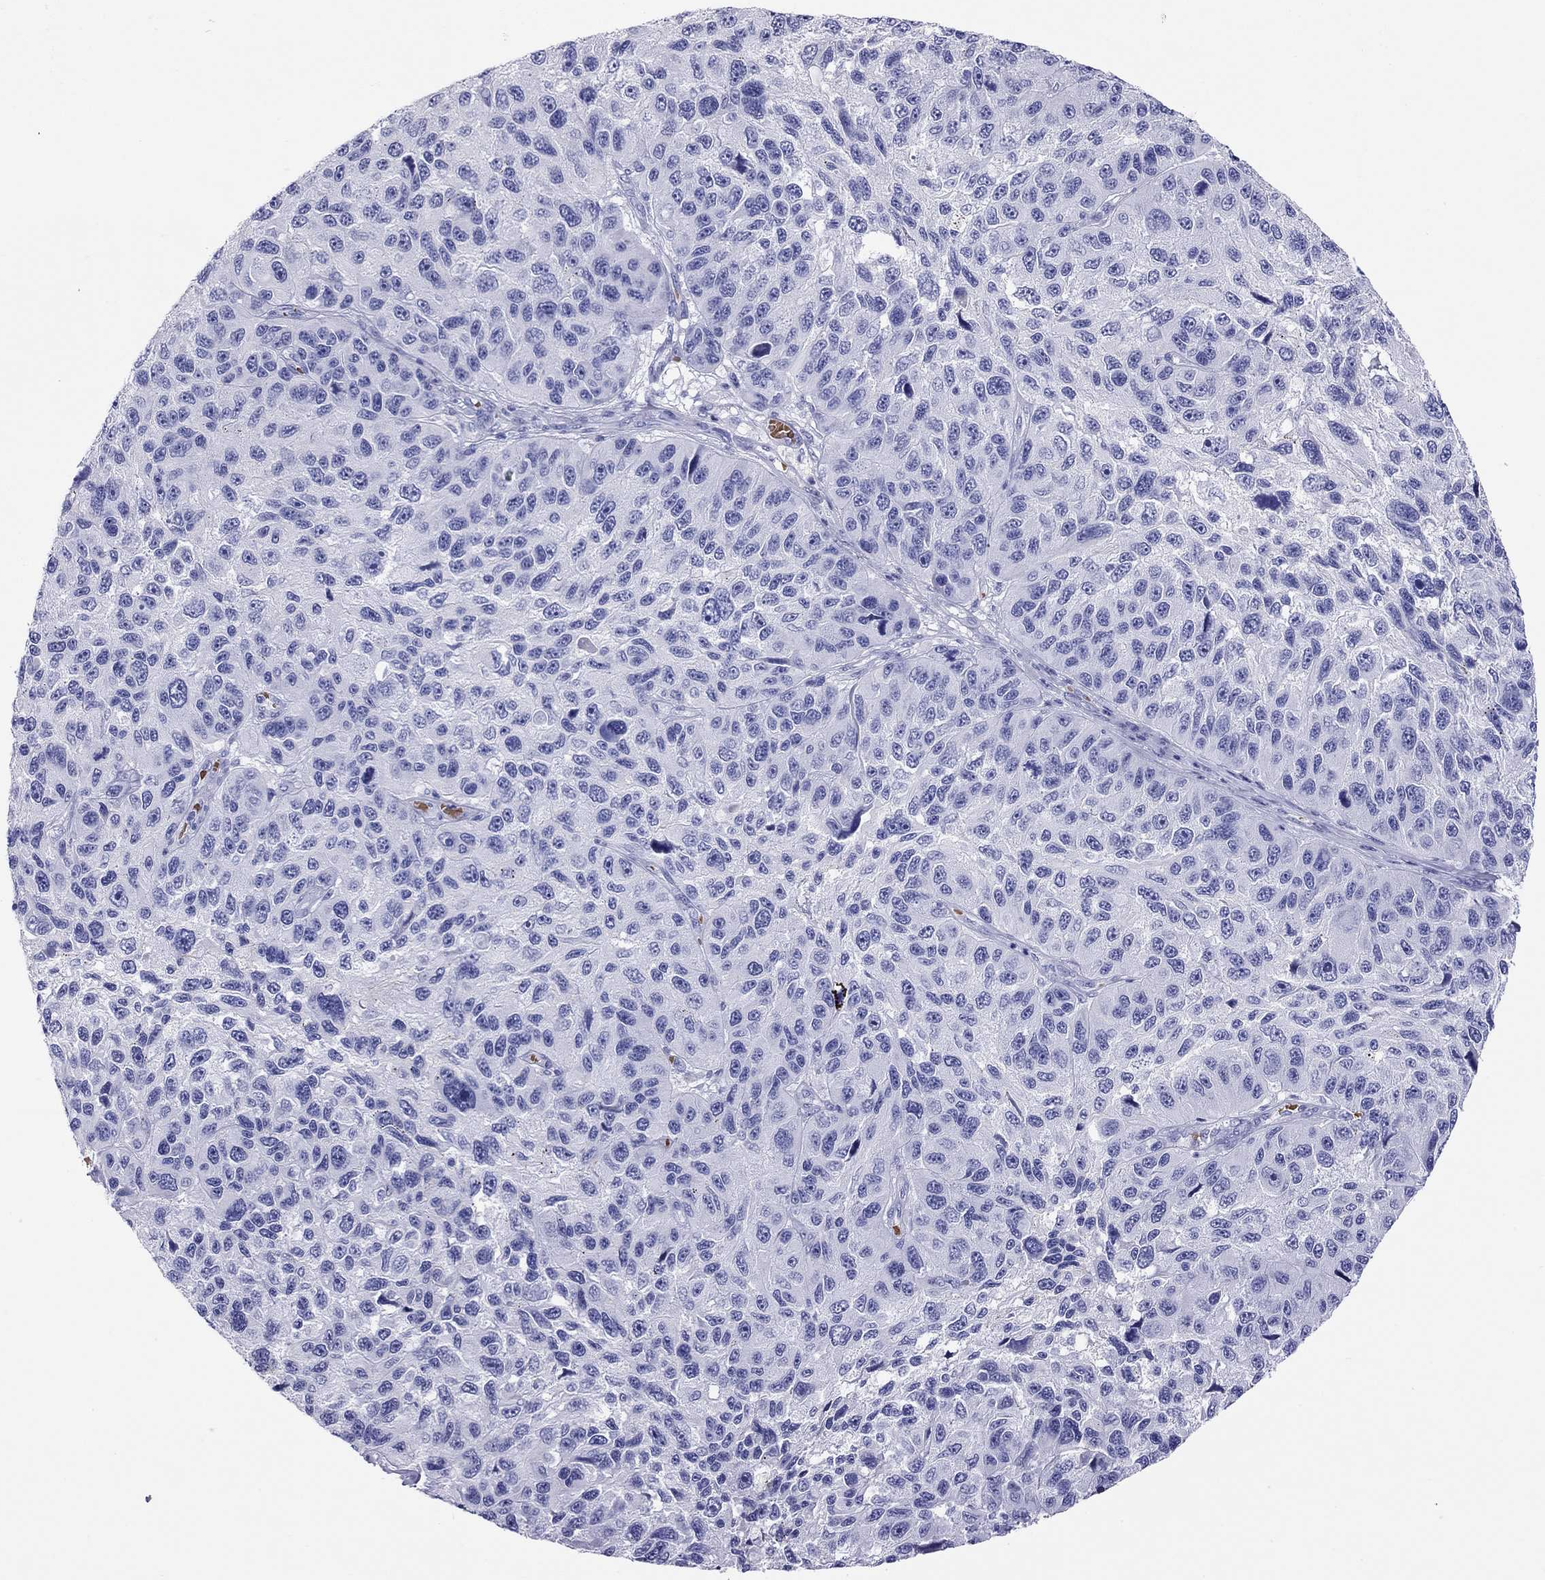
{"staining": {"intensity": "negative", "quantity": "none", "location": "none"}, "tissue": "melanoma", "cell_type": "Tumor cells", "image_type": "cancer", "snomed": [{"axis": "morphology", "description": "Malignant melanoma, NOS"}, {"axis": "topography", "description": "Skin"}], "caption": "Human malignant melanoma stained for a protein using immunohistochemistry shows no staining in tumor cells.", "gene": "PTPRN", "patient": {"sex": "male", "age": 53}}